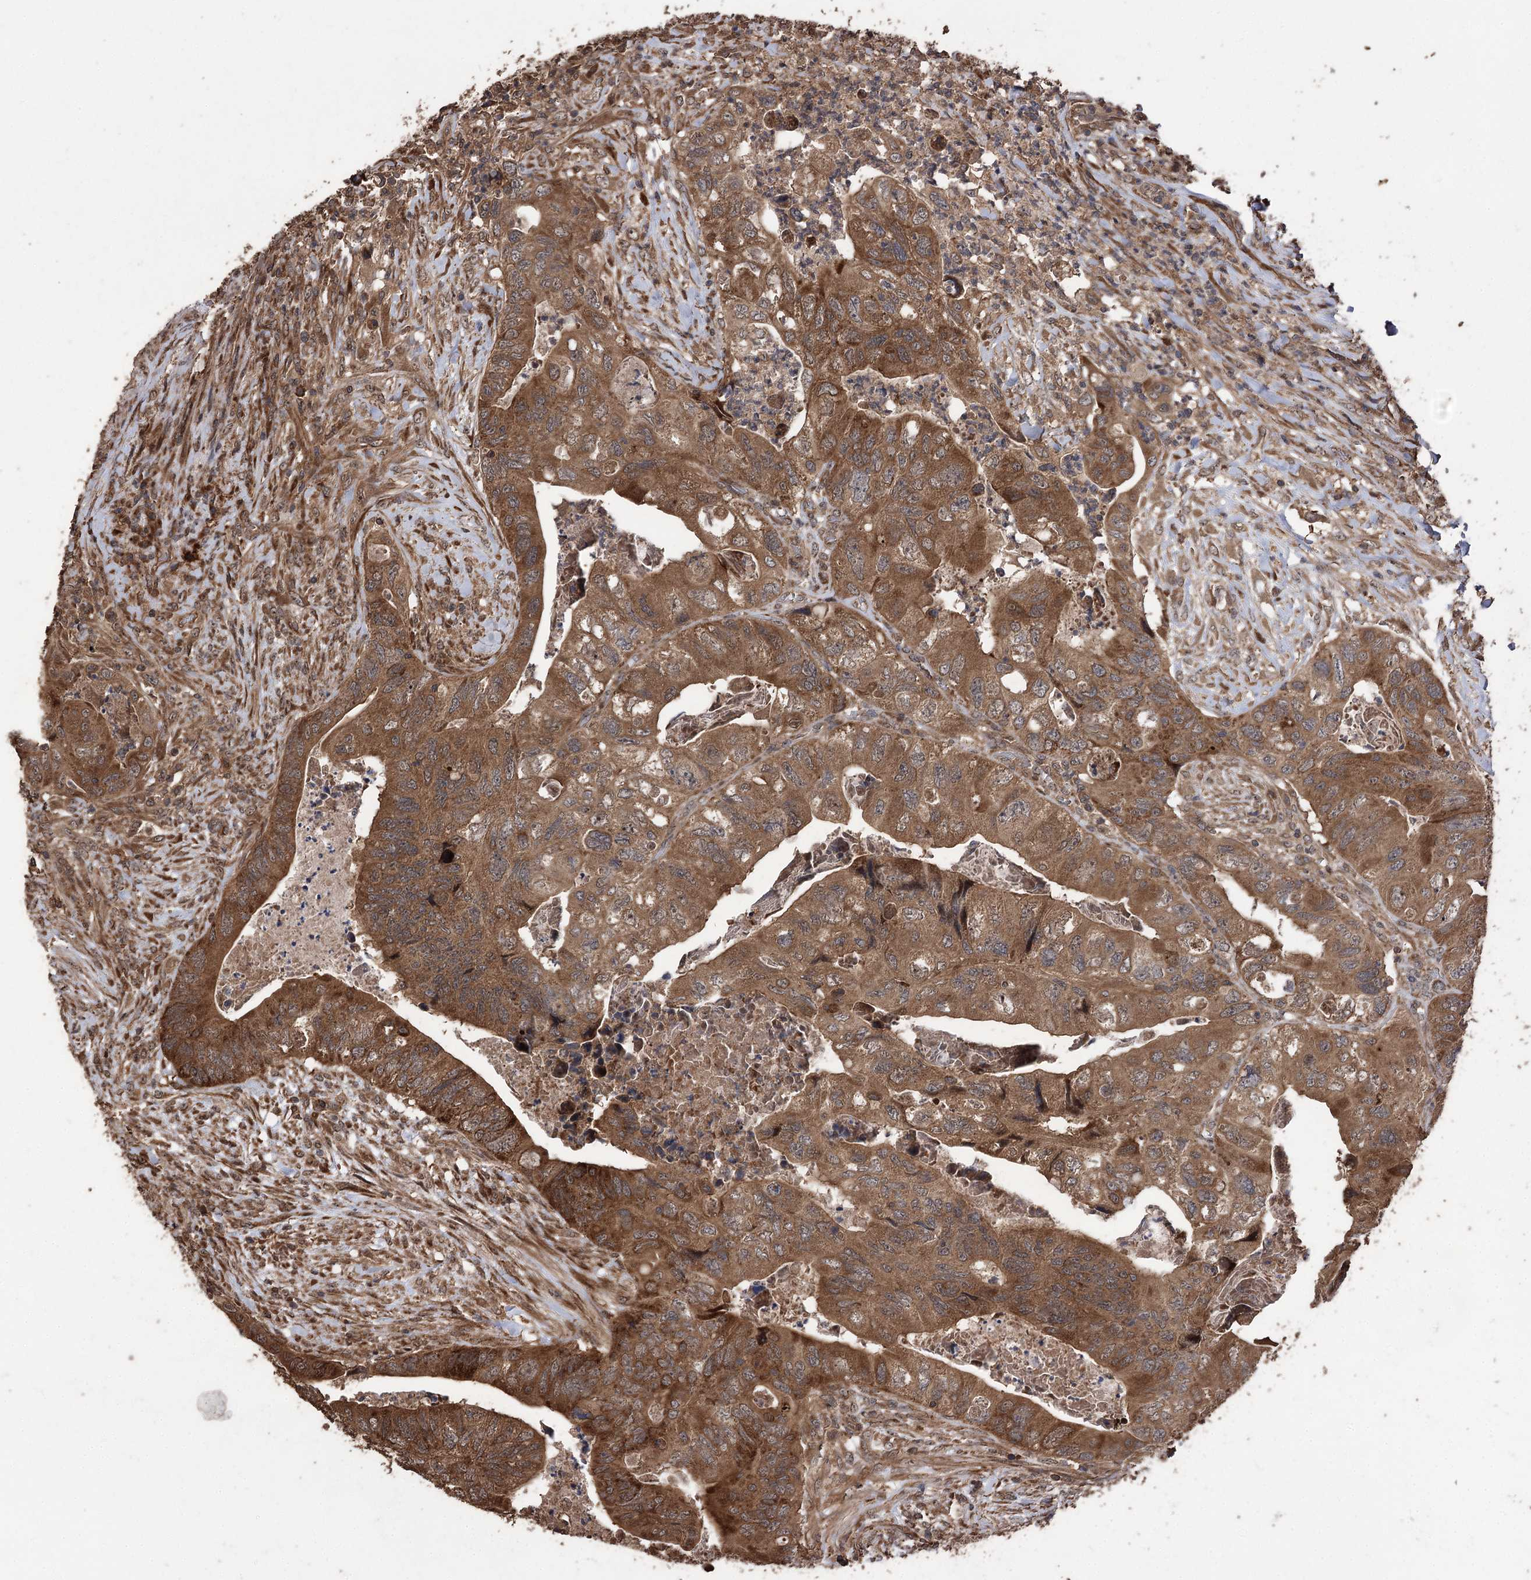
{"staining": {"intensity": "moderate", "quantity": ">75%", "location": "cytoplasmic/membranous"}, "tissue": "colorectal cancer", "cell_type": "Tumor cells", "image_type": "cancer", "snomed": [{"axis": "morphology", "description": "Adenocarcinoma, NOS"}, {"axis": "topography", "description": "Rectum"}], "caption": "Protein staining reveals moderate cytoplasmic/membranous staining in about >75% of tumor cells in adenocarcinoma (colorectal).", "gene": "RASSF3", "patient": {"sex": "male", "age": 63}}